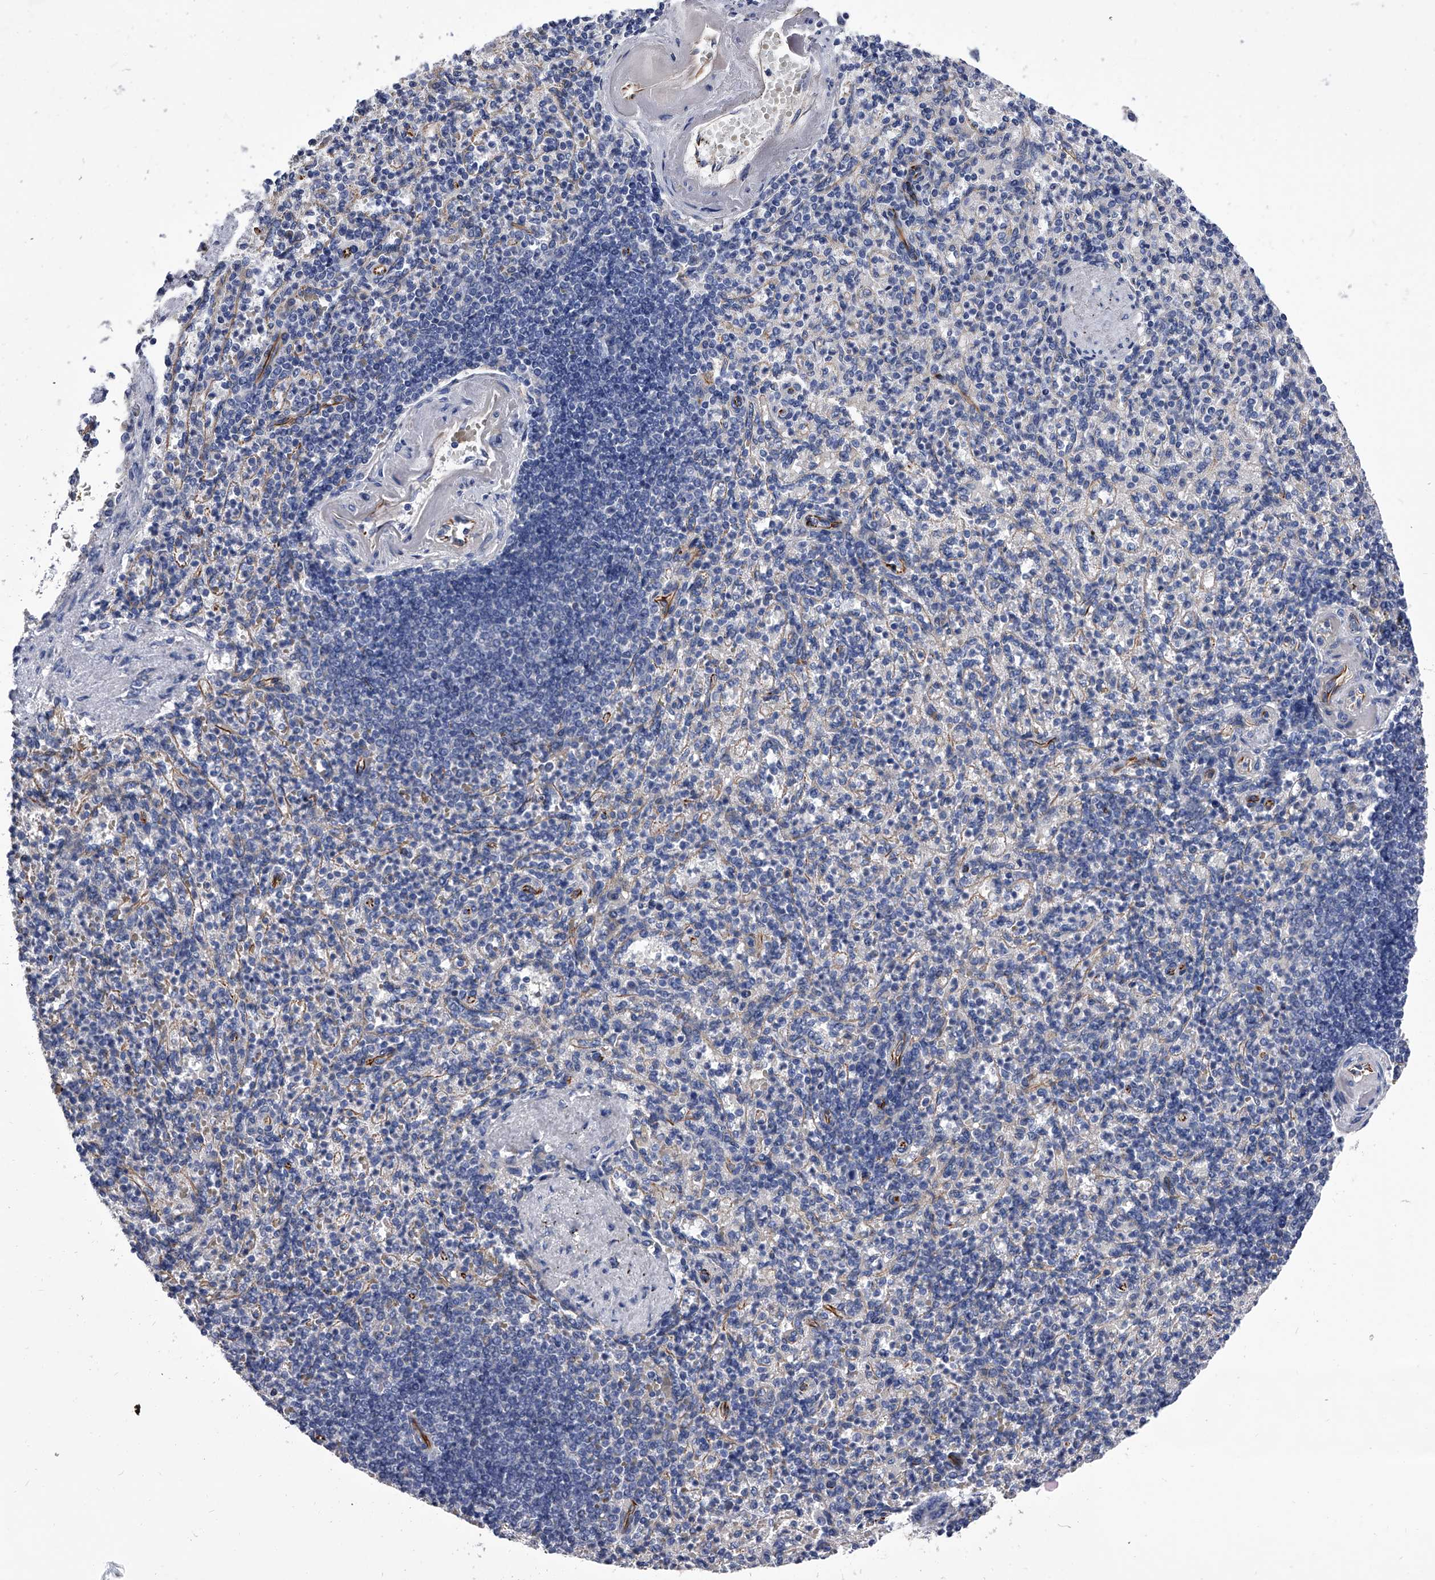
{"staining": {"intensity": "negative", "quantity": "none", "location": "none"}, "tissue": "spleen", "cell_type": "Cells in red pulp", "image_type": "normal", "snomed": [{"axis": "morphology", "description": "Normal tissue, NOS"}, {"axis": "topography", "description": "Spleen"}], "caption": "Immunohistochemistry (IHC) image of normal spleen: human spleen stained with DAB demonstrates no significant protein positivity in cells in red pulp. The staining was performed using DAB to visualize the protein expression in brown, while the nuclei were stained in blue with hematoxylin (Magnification: 20x).", "gene": "EFCAB7", "patient": {"sex": "female", "age": 74}}